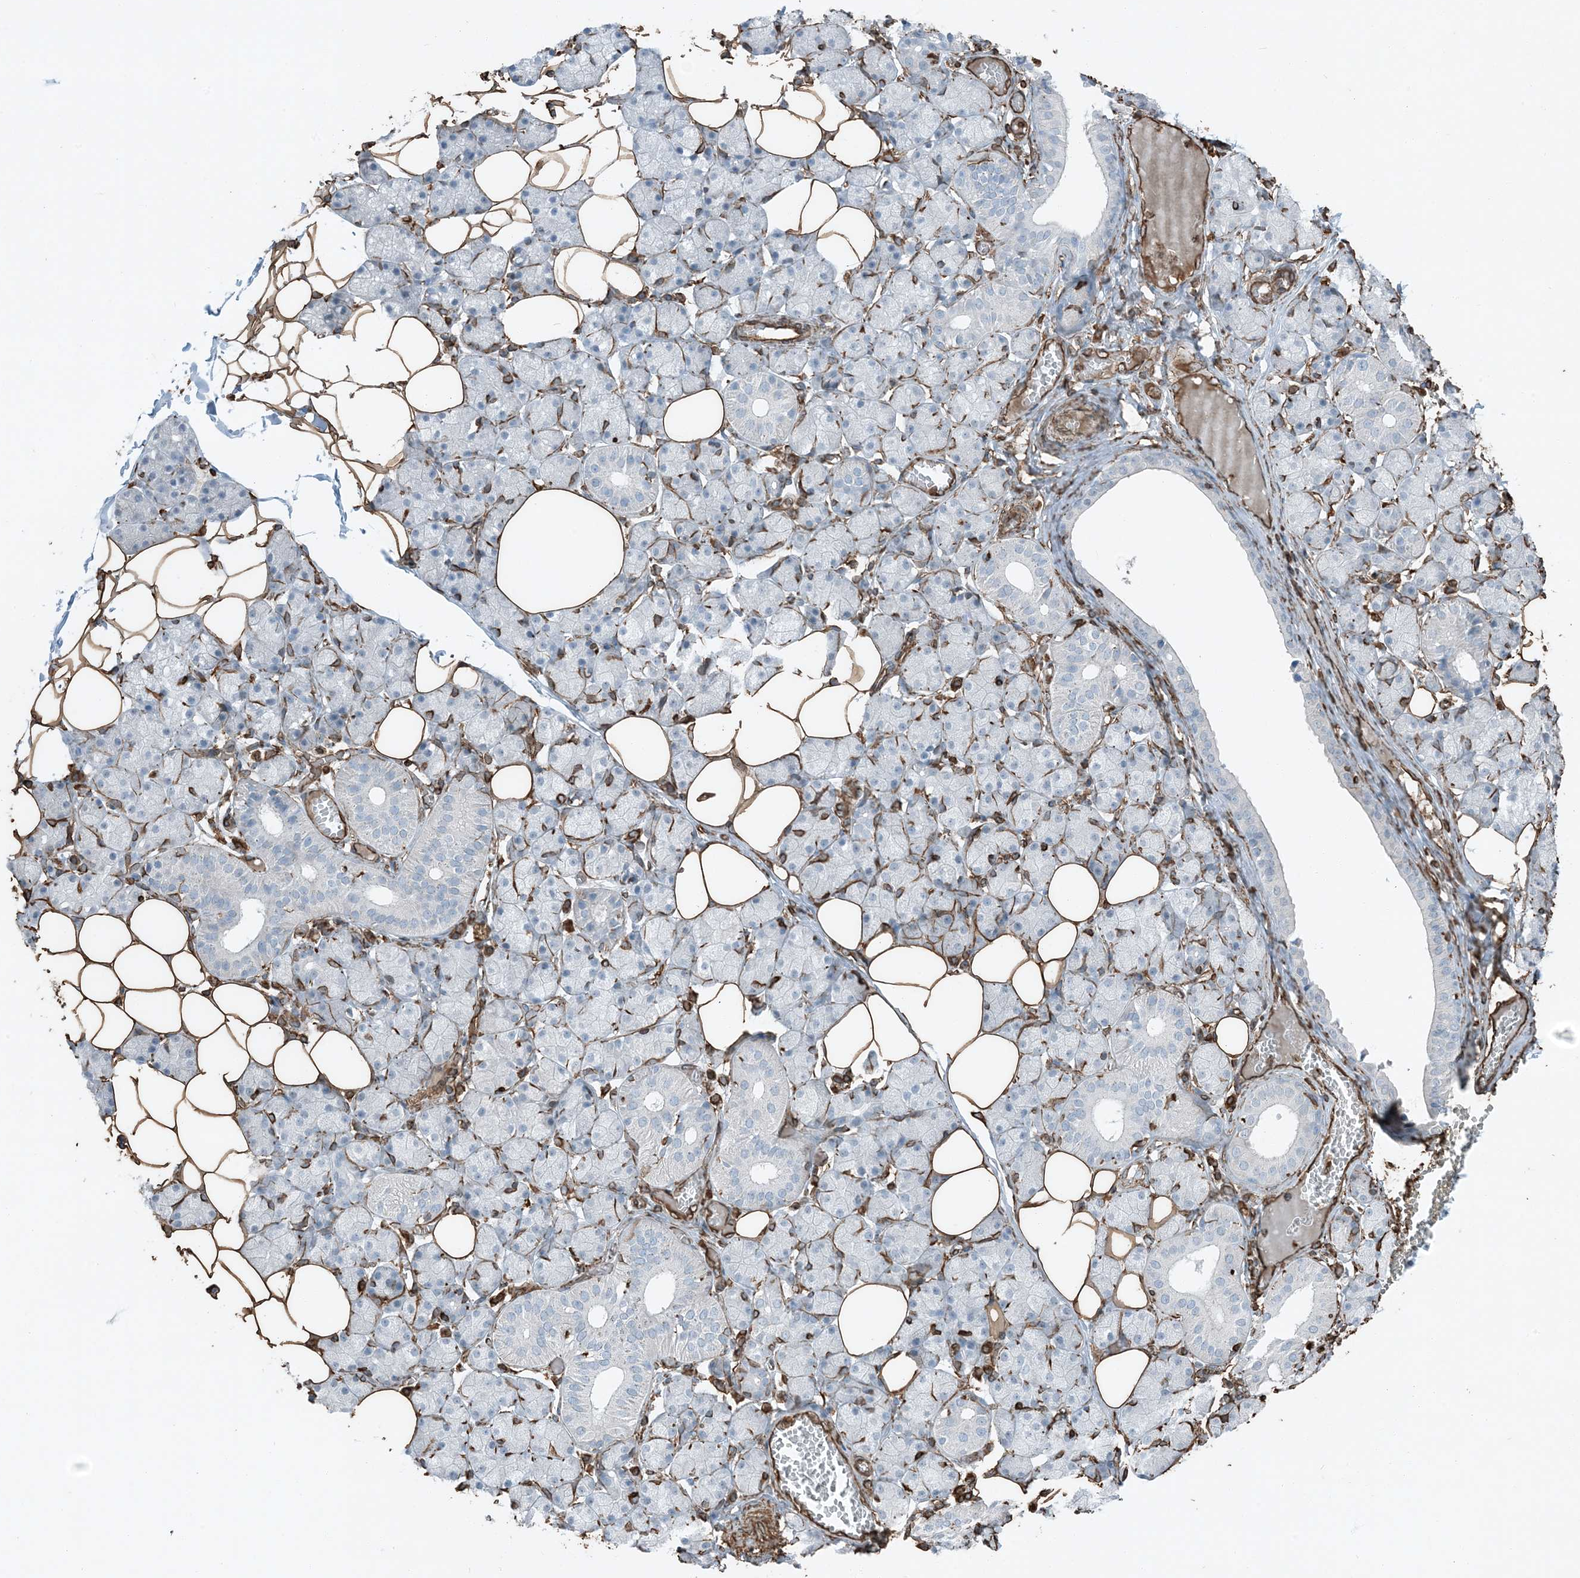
{"staining": {"intensity": "negative", "quantity": "none", "location": "none"}, "tissue": "salivary gland", "cell_type": "Glandular cells", "image_type": "normal", "snomed": [{"axis": "morphology", "description": "Normal tissue, NOS"}, {"axis": "topography", "description": "Salivary gland"}], "caption": "This image is of benign salivary gland stained with immunohistochemistry (IHC) to label a protein in brown with the nuclei are counter-stained blue. There is no staining in glandular cells.", "gene": "RYK", "patient": {"sex": "female", "age": 33}}